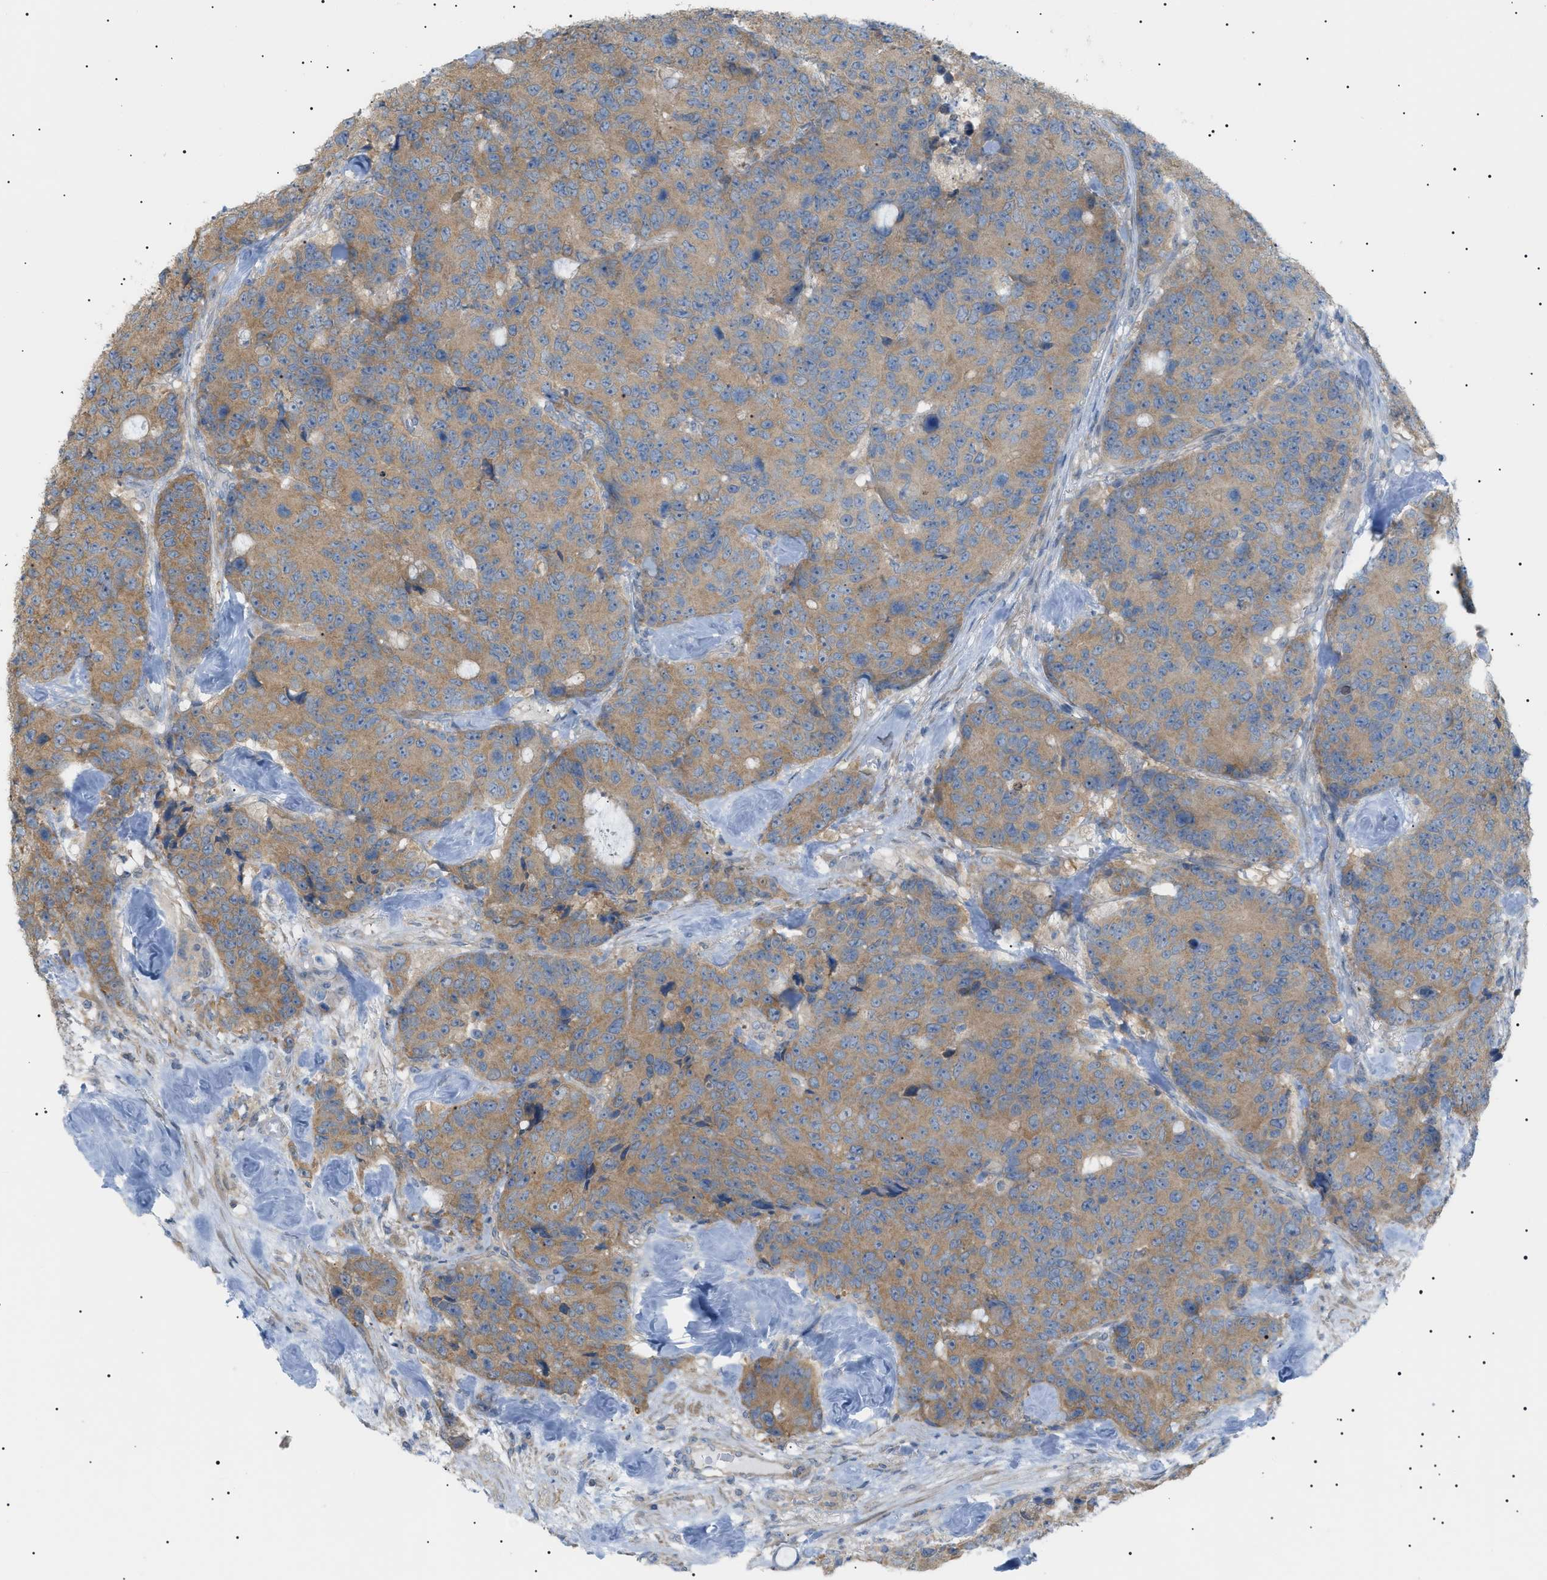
{"staining": {"intensity": "moderate", "quantity": ">75%", "location": "cytoplasmic/membranous"}, "tissue": "colorectal cancer", "cell_type": "Tumor cells", "image_type": "cancer", "snomed": [{"axis": "morphology", "description": "Adenocarcinoma, NOS"}, {"axis": "topography", "description": "Colon"}], "caption": "Colorectal cancer (adenocarcinoma) stained with a protein marker demonstrates moderate staining in tumor cells.", "gene": "IRS2", "patient": {"sex": "female", "age": 86}}